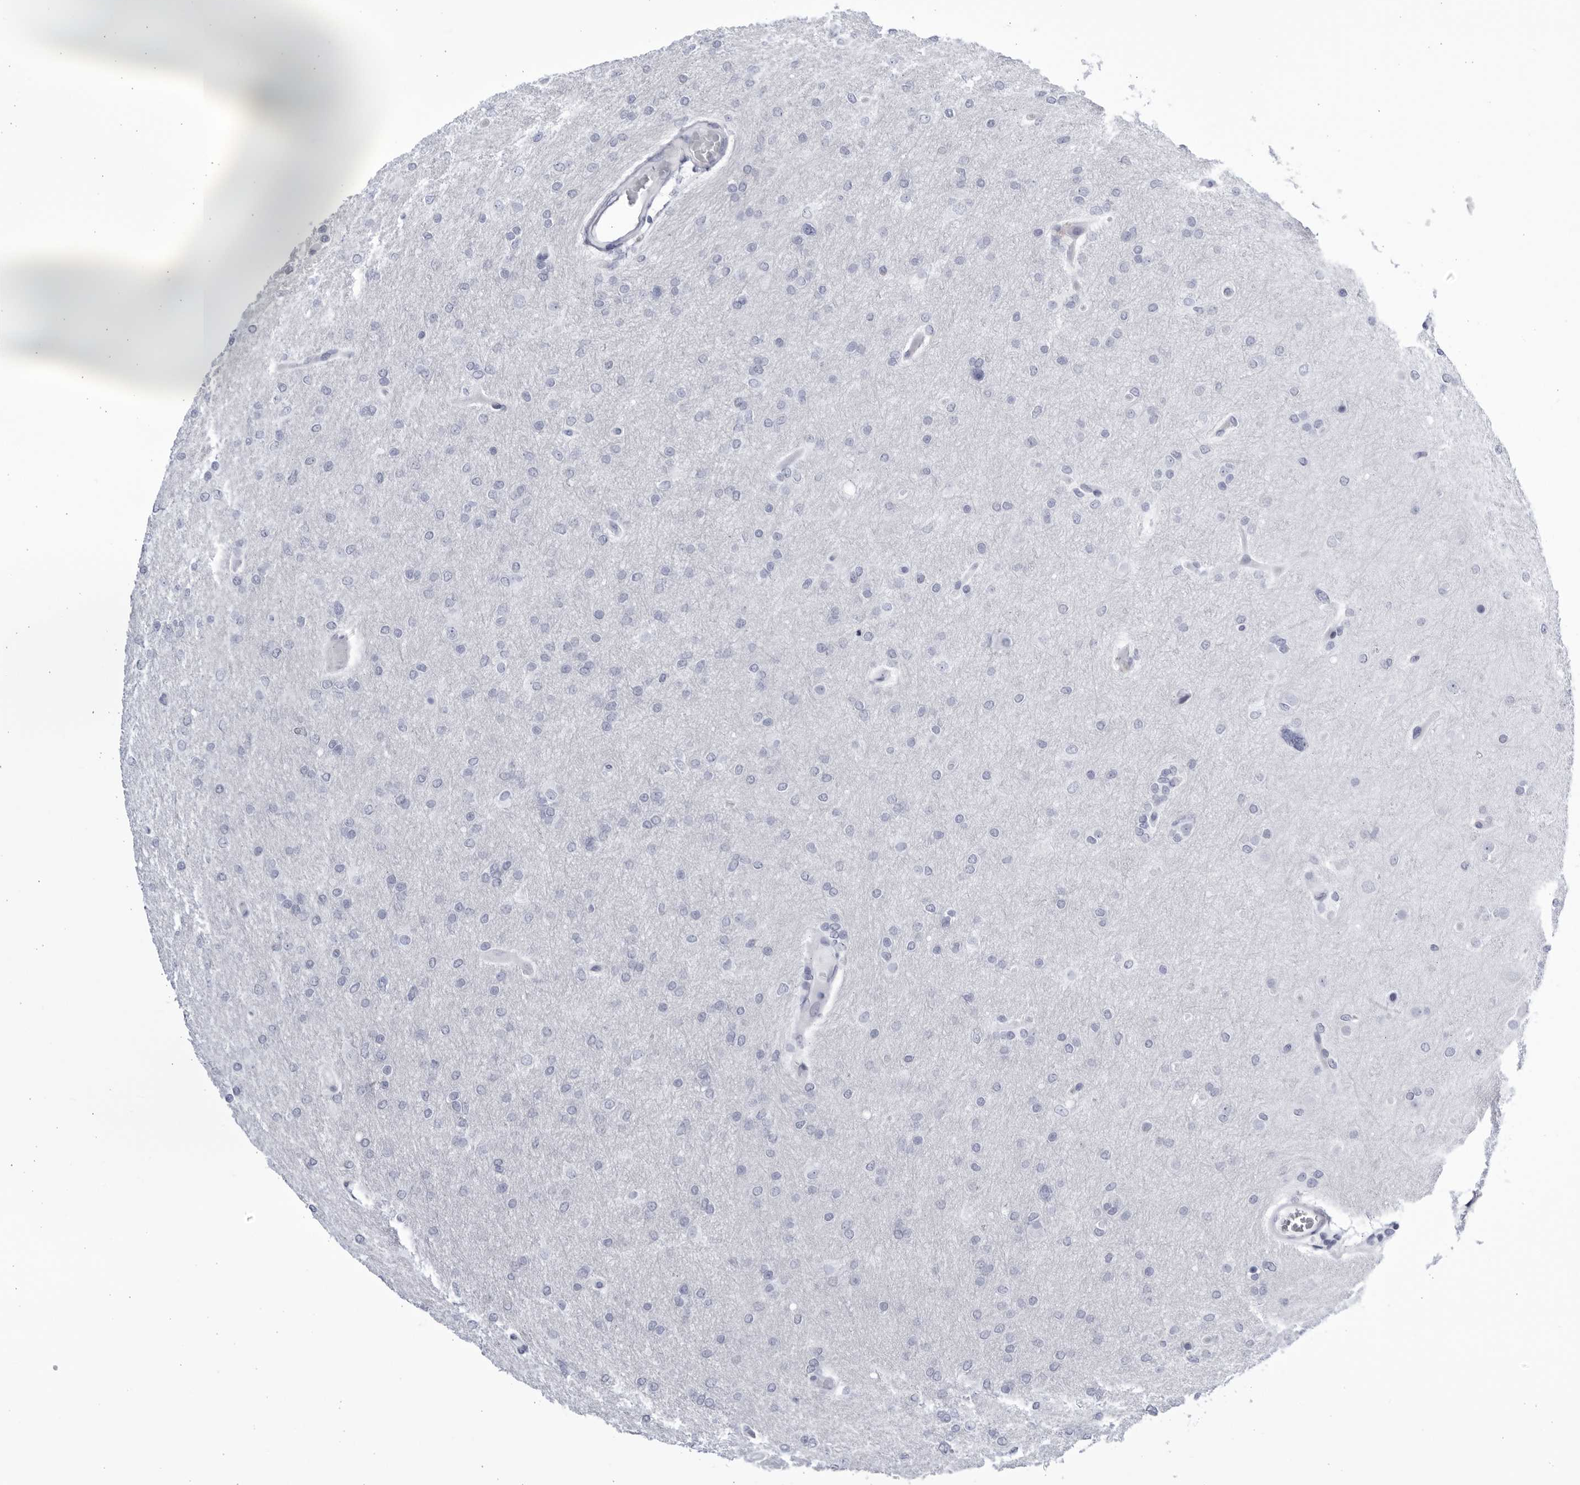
{"staining": {"intensity": "negative", "quantity": "none", "location": "none"}, "tissue": "glioma", "cell_type": "Tumor cells", "image_type": "cancer", "snomed": [{"axis": "morphology", "description": "Glioma, malignant, High grade"}, {"axis": "topography", "description": "Cerebral cortex"}], "caption": "This micrograph is of high-grade glioma (malignant) stained with immunohistochemistry to label a protein in brown with the nuclei are counter-stained blue. There is no expression in tumor cells. (Stains: DAB (3,3'-diaminobenzidine) IHC with hematoxylin counter stain, Microscopy: brightfield microscopy at high magnification).", "gene": "CCDC181", "patient": {"sex": "female", "age": 36}}